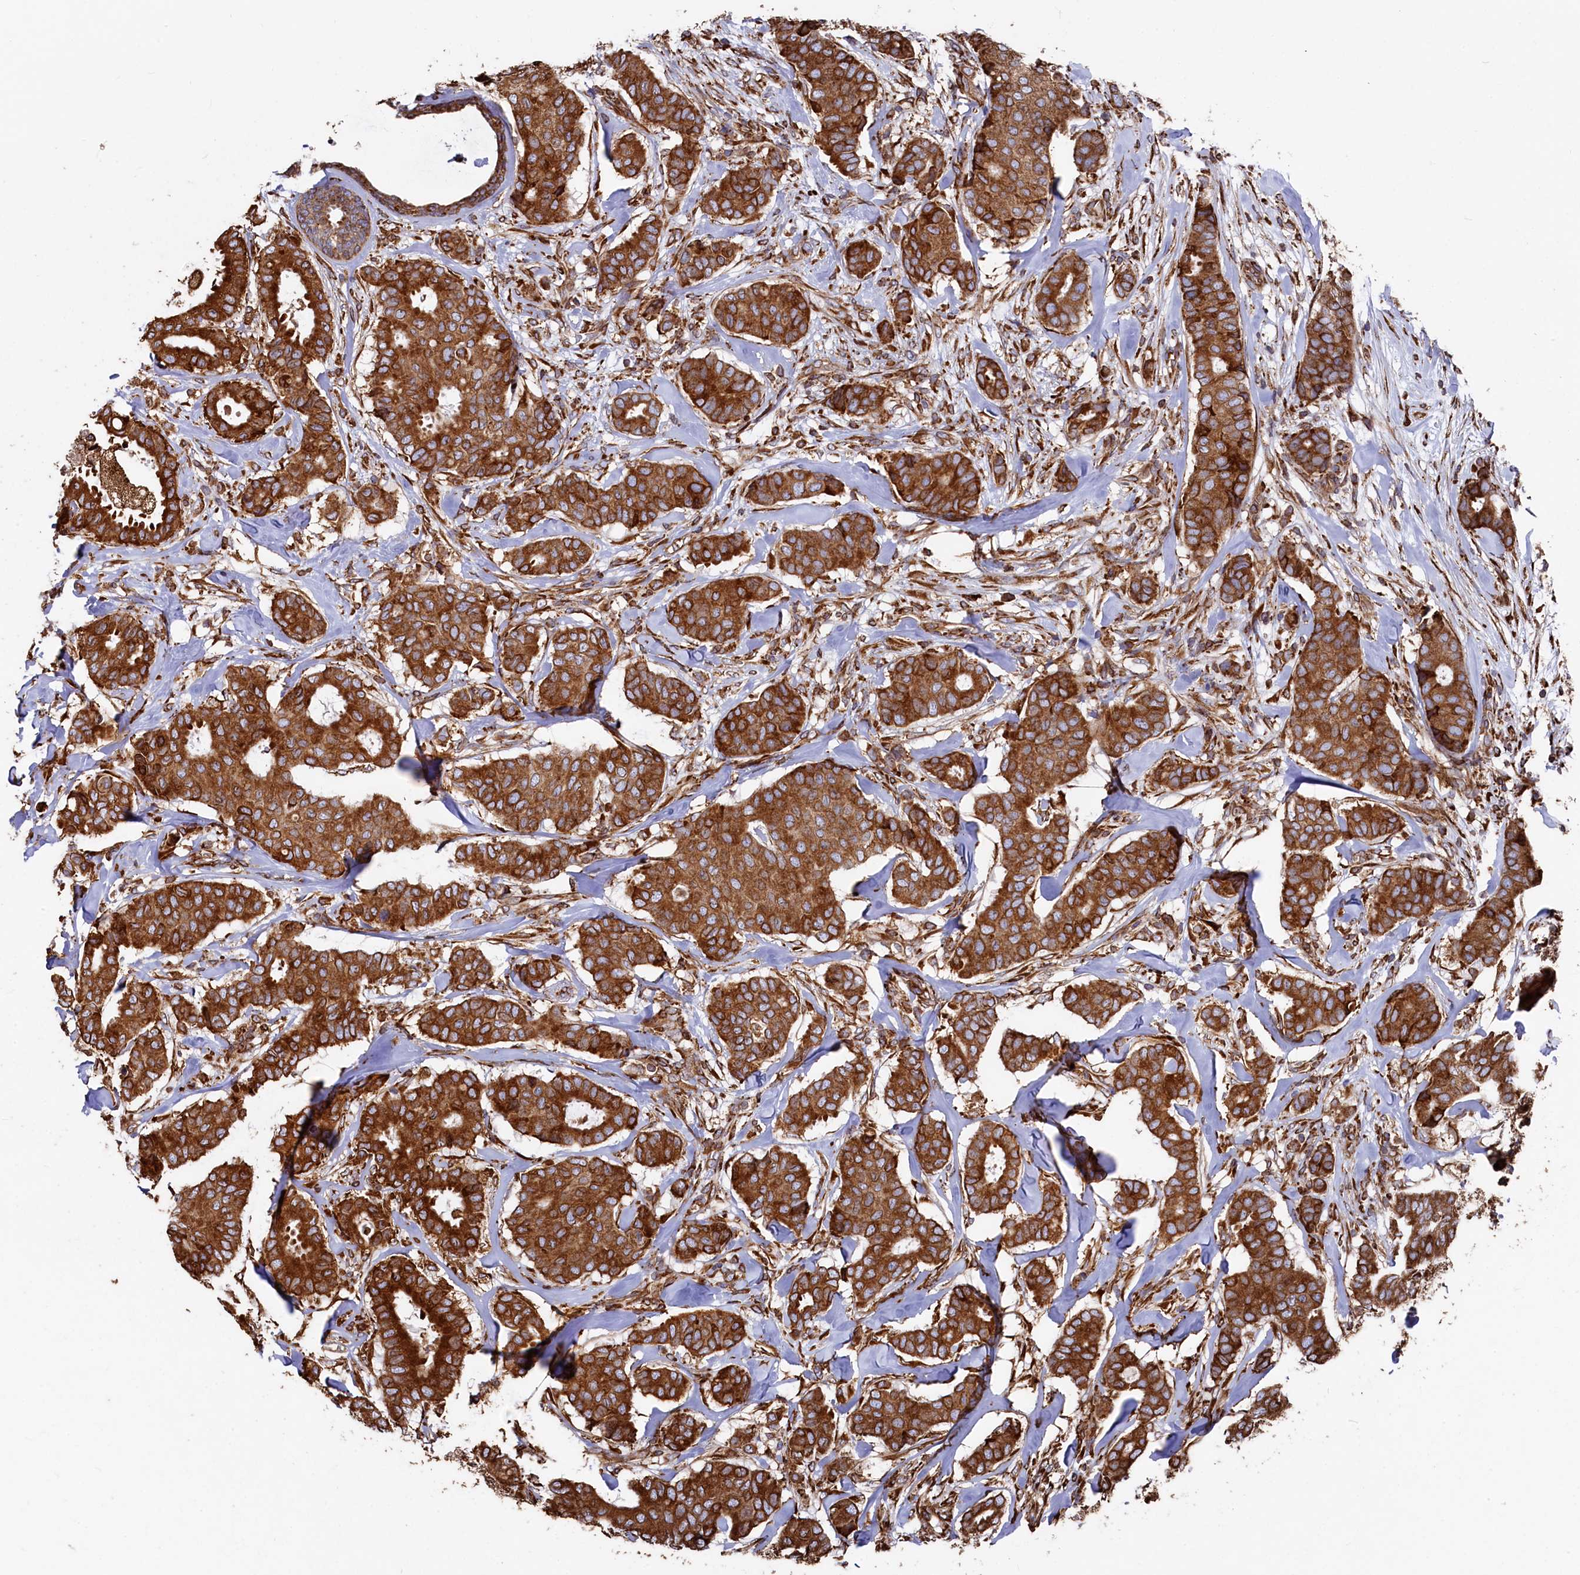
{"staining": {"intensity": "strong", "quantity": ">75%", "location": "cytoplasmic/membranous"}, "tissue": "breast cancer", "cell_type": "Tumor cells", "image_type": "cancer", "snomed": [{"axis": "morphology", "description": "Duct carcinoma"}, {"axis": "topography", "description": "Breast"}], "caption": "Immunohistochemistry (IHC) image of infiltrating ductal carcinoma (breast) stained for a protein (brown), which displays high levels of strong cytoplasmic/membranous positivity in about >75% of tumor cells.", "gene": "NEURL1B", "patient": {"sex": "female", "age": 75}}